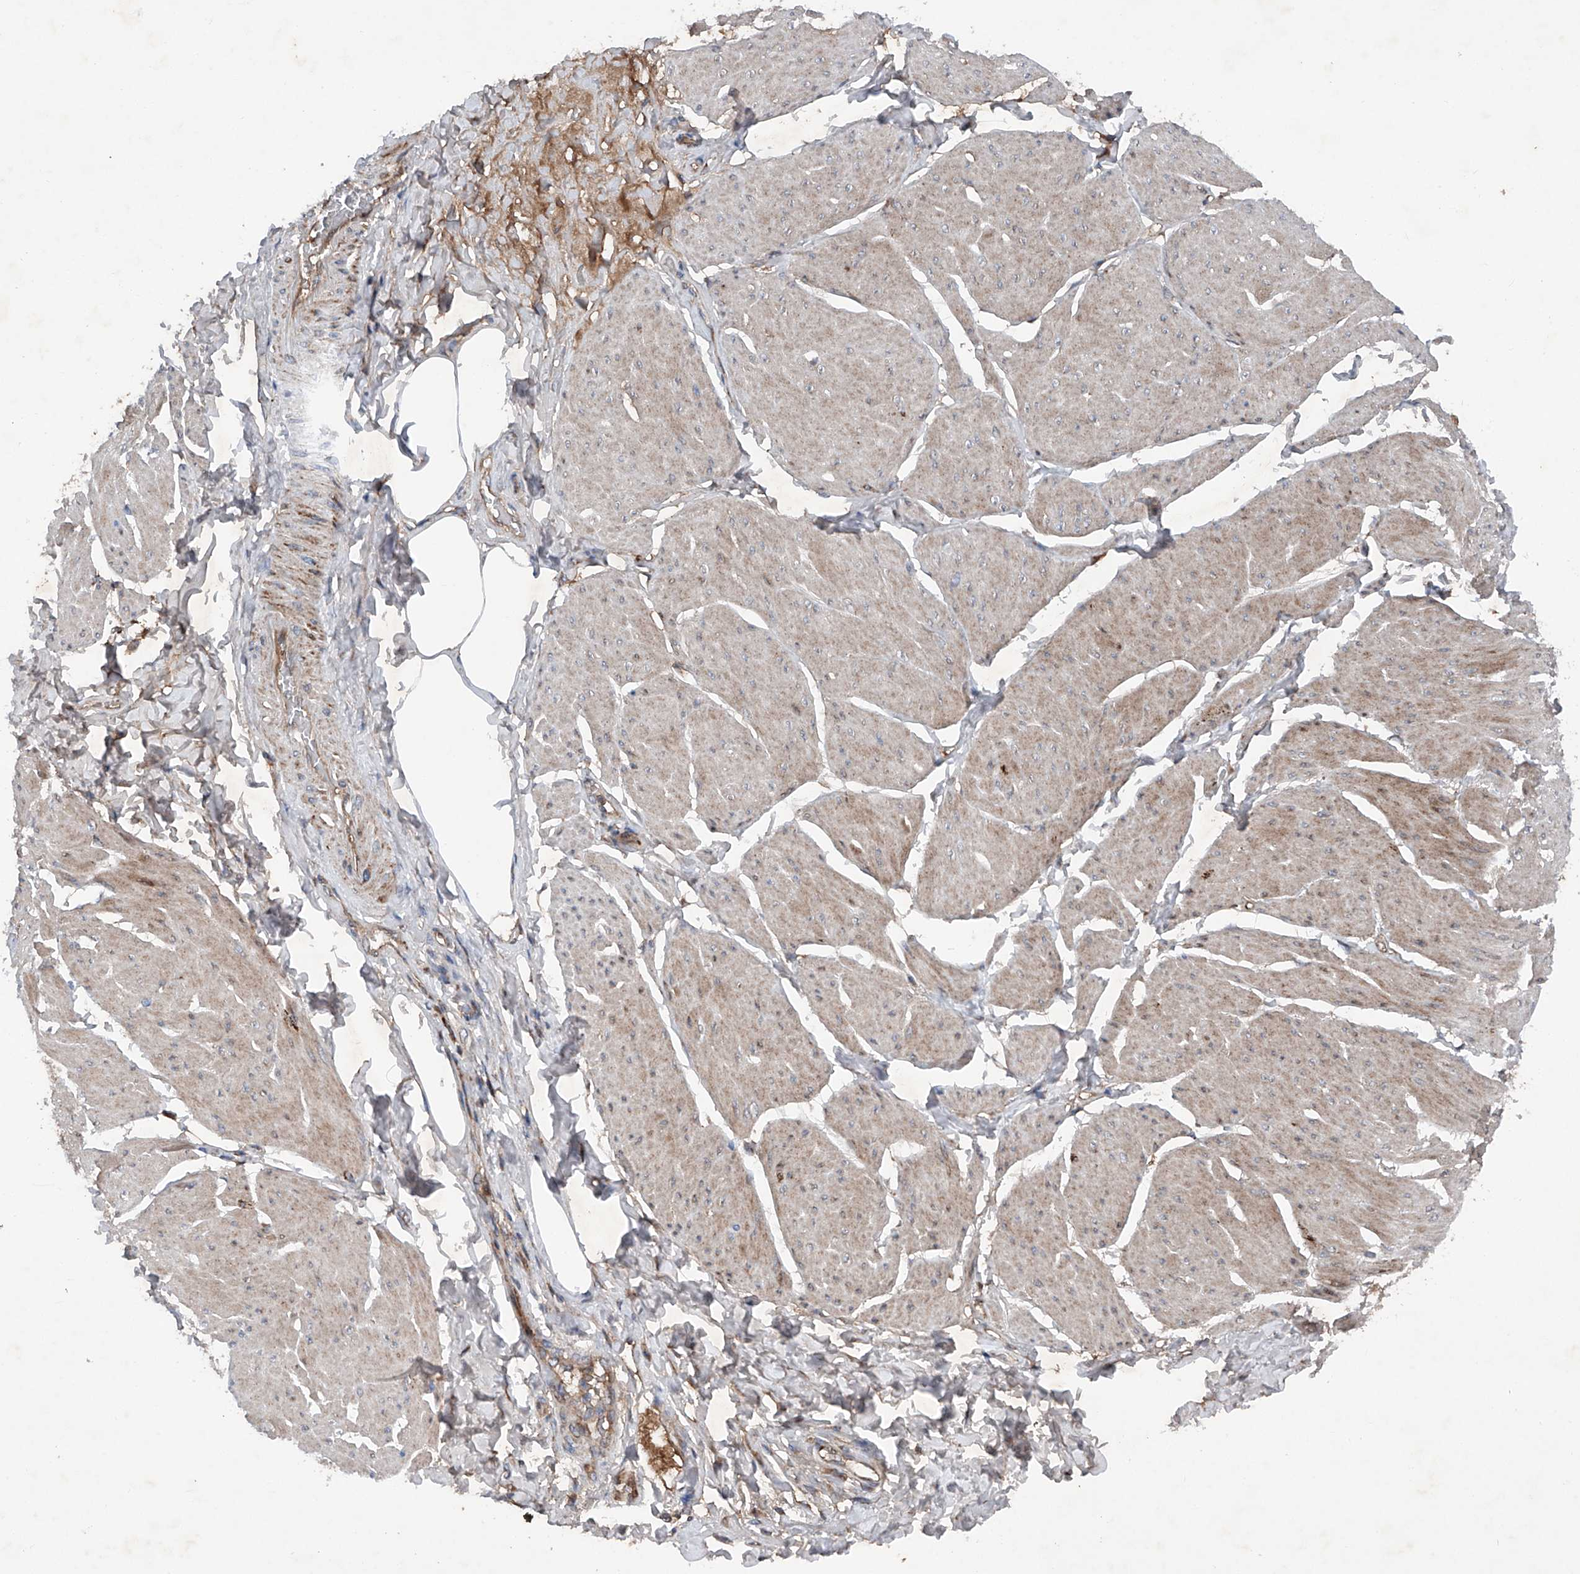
{"staining": {"intensity": "weak", "quantity": "25%-75%", "location": "cytoplasmic/membranous"}, "tissue": "smooth muscle", "cell_type": "Smooth muscle cells", "image_type": "normal", "snomed": [{"axis": "morphology", "description": "Urothelial carcinoma, High grade"}, {"axis": "topography", "description": "Urinary bladder"}], "caption": "Weak cytoplasmic/membranous positivity is identified in about 25%-75% of smooth muscle cells in benign smooth muscle.", "gene": "DAD1", "patient": {"sex": "male", "age": 46}}